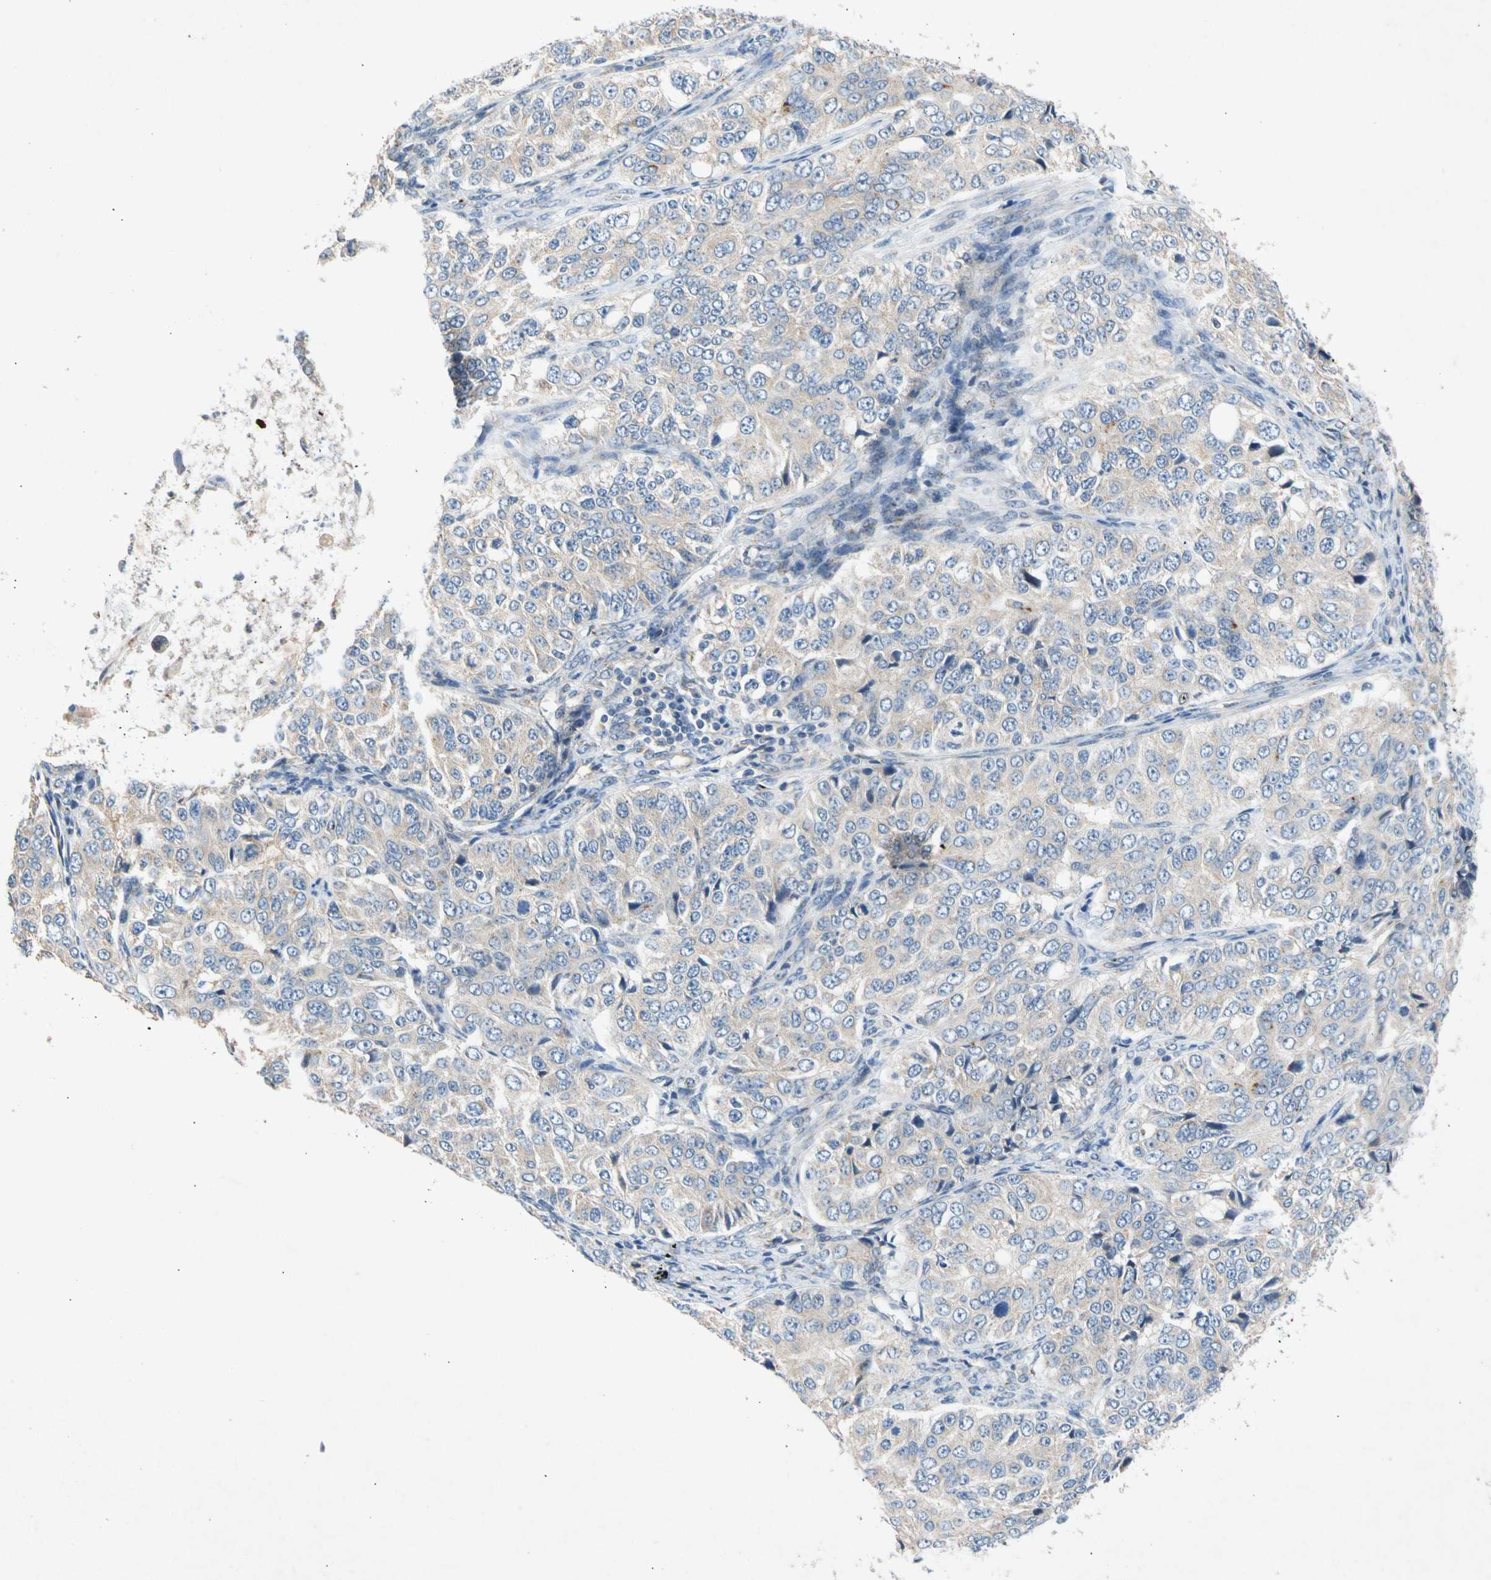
{"staining": {"intensity": "weak", "quantity": ">75%", "location": "cytoplasmic/membranous"}, "tissue": "ovarian cancer", "cell_type": "Tumor cells", "image_type": "cancer", "snomed": [{"axis": "morphology", "description": "Carcinoma, endometroid"}, {"axis": "topography", "description": "Ovary"}], "caption": "IHC (DAB (3,3'-diaminobenzidine)) staining of ovarian cancer reveals weak cytoplasmic/membranous protein expression in approximately >75% of tumor cells.", "gene": "GASK1B", "patient": {"sex": "female", "age": 51}}